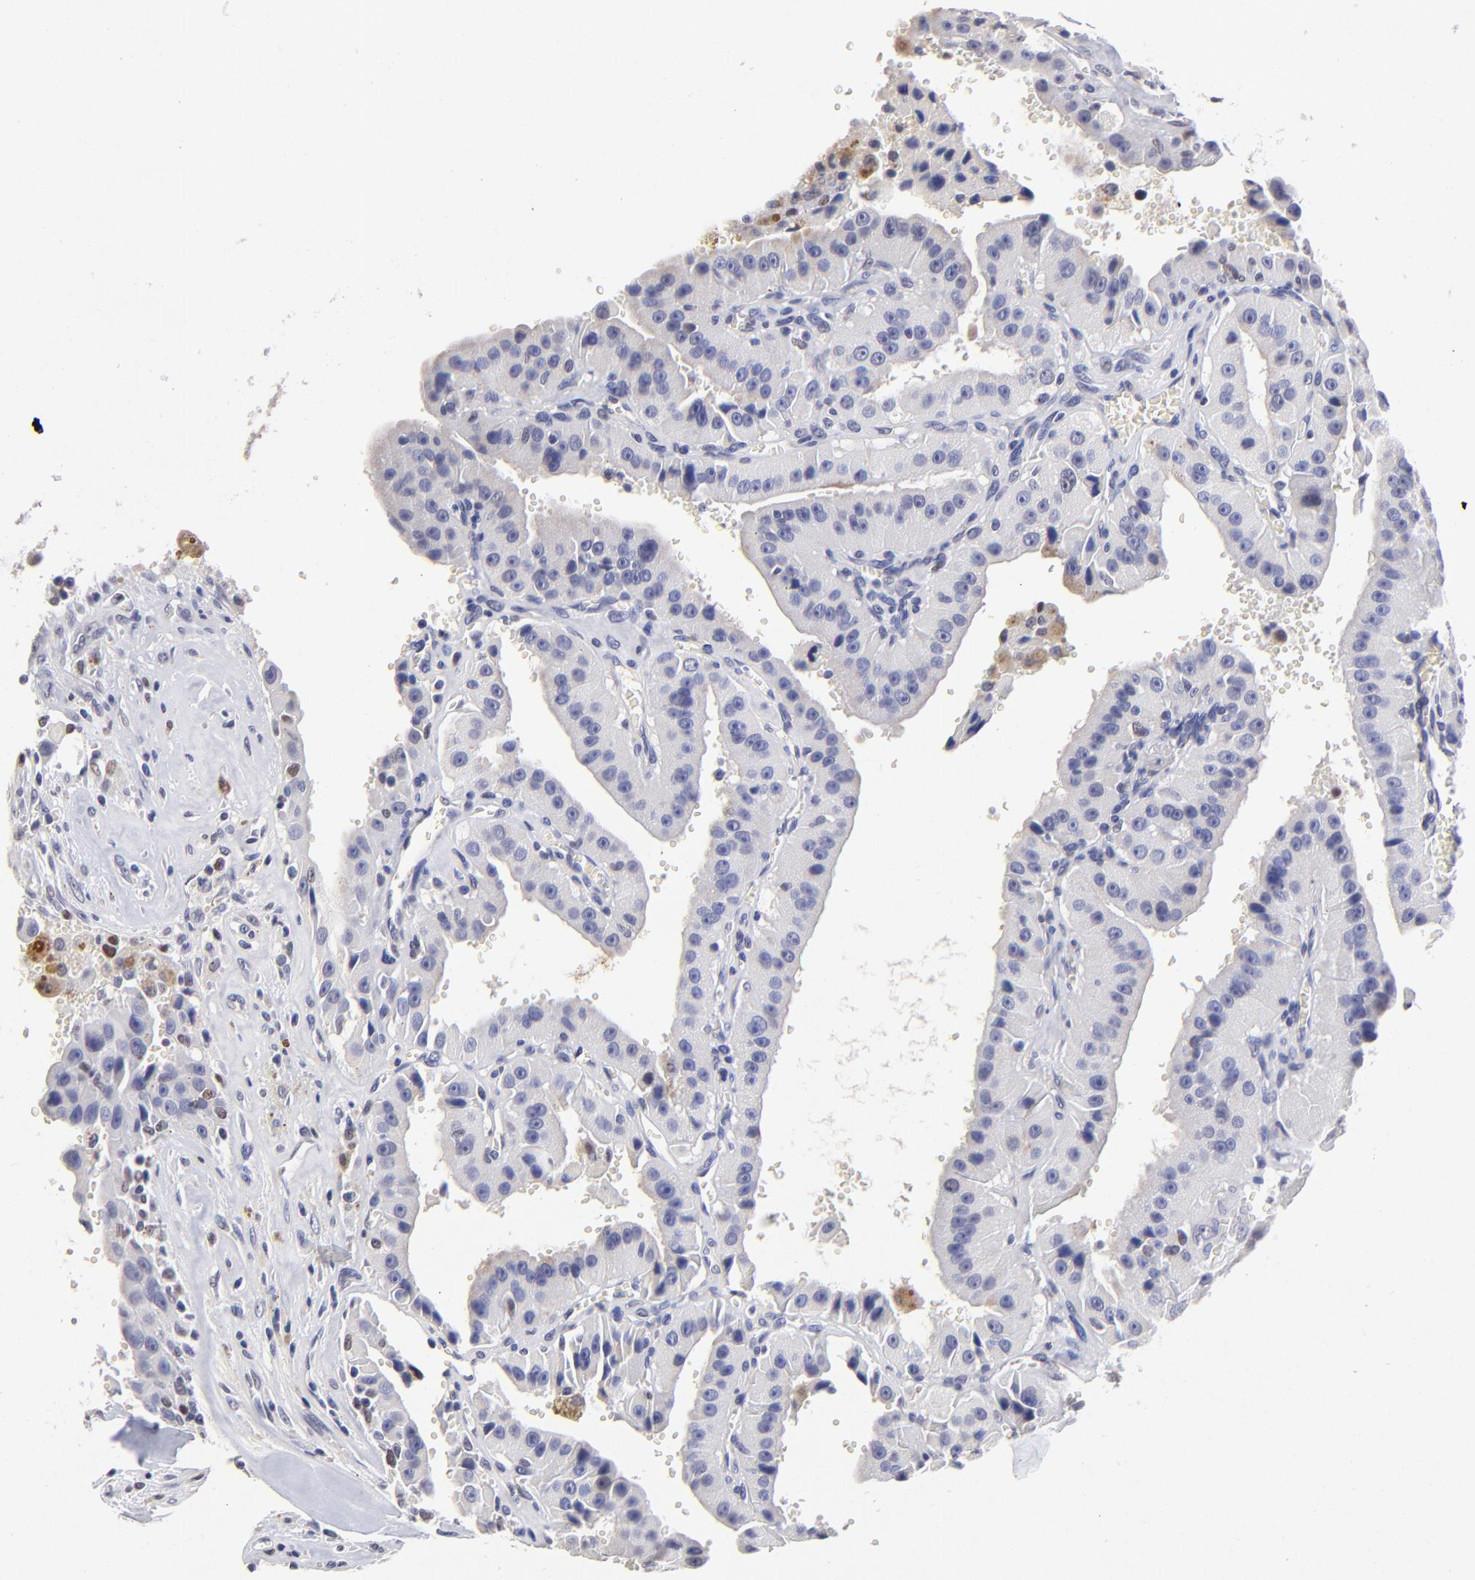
{"staining": {"intensity": "moderate", "quantity": "<25%", "location": "nuclear"}, "tissue": "thyroid cancer", "cell_type": "Tumor cells", "image_type": "cancer", "snomed": [{"axis": "morphology", "description": "Carcinoma, NOS"}, {"axis": "topography", "description": "Thyroid gland"}], "caption": "Thyroid cancer (carcinoma) stained with immunohistochemistry (IHC) shows moderate nuclear staining in about <25% of tumor cells.", "gene": "DNMT1", "patient": {"sex": "male", "age": 76}}